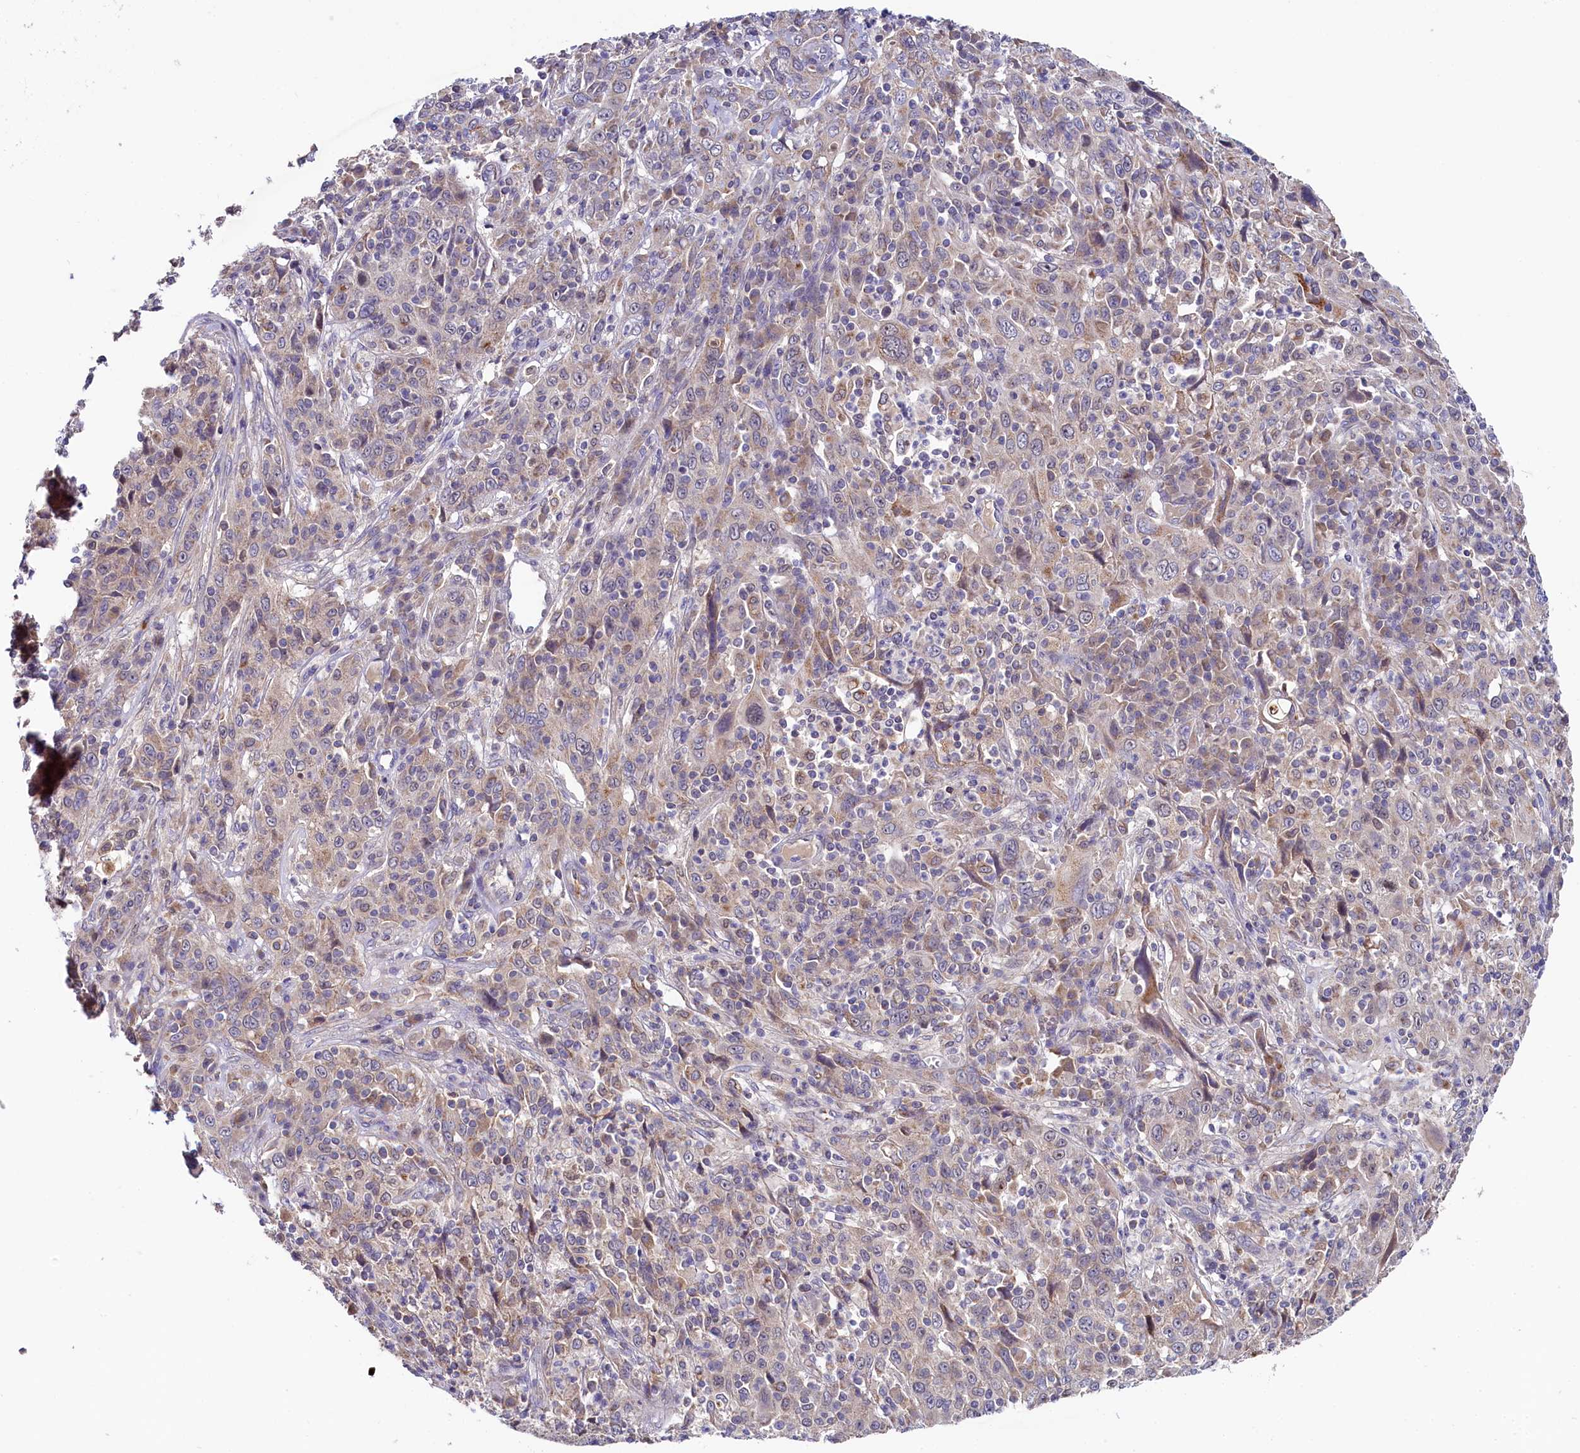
{"staining": {"intensity": "weak", "quantity": "25%-75%", "location": "cytoplasmic/membranous"}, "tissue": "cervical cancer", "cell_type": "Tumor cells", "image_type": "cancer", "snomed": [{"axis": "morphology", "description": "Squamous cell carcinoma, NOS"}, {"axis": "topography", "description": "Cervix"}], "caption": "A histopathology image of cervical cancer (squamous cell carcinoma) stained for a protein shows weak cytoplasmic/membranous brown staining in tumor cells.", "gene": "SPINK9", "patient": {"sex": "female", "age": 46}}